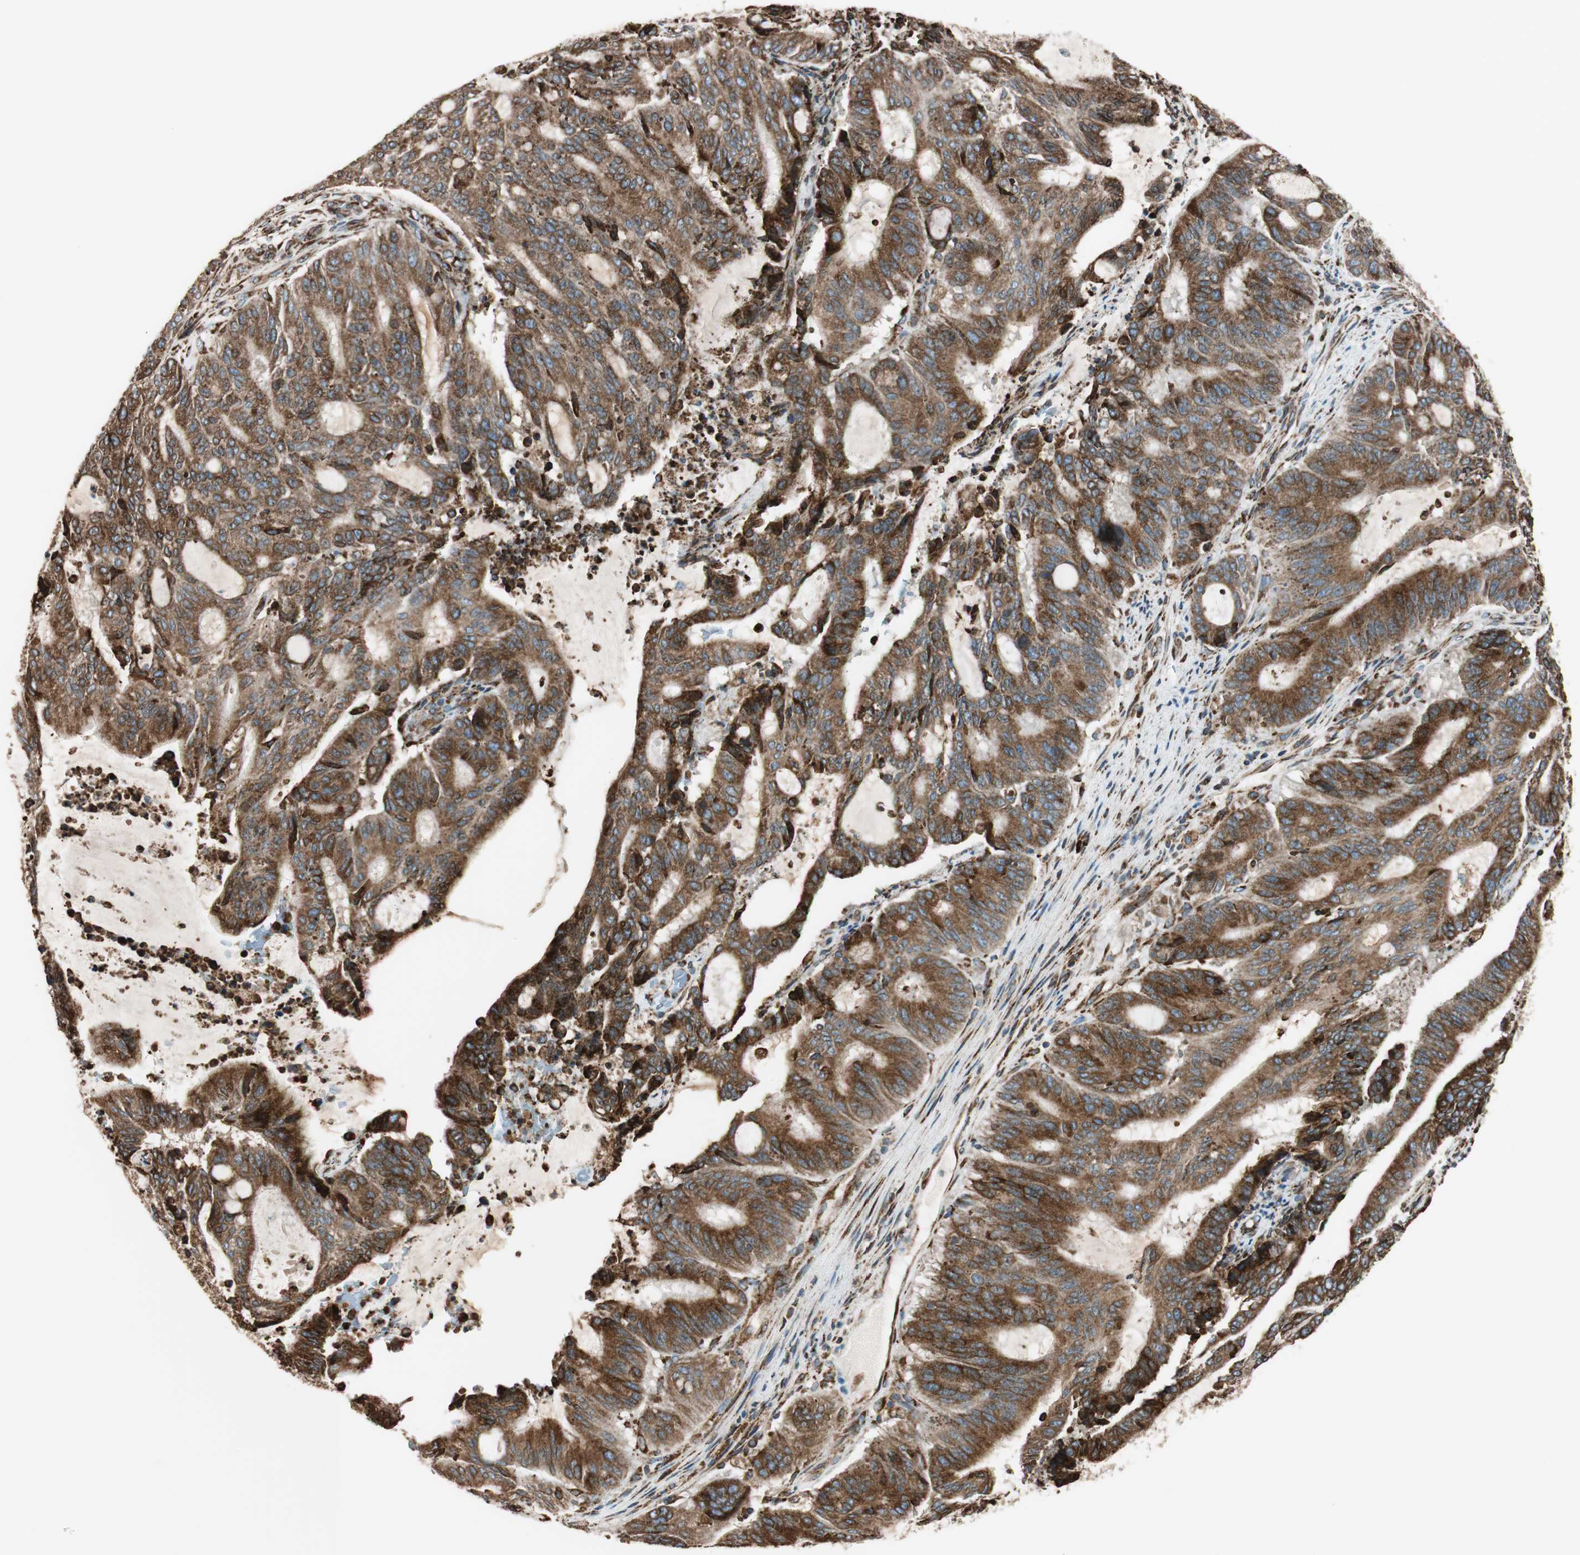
{"staining": {"intensity": "strong", "quantity": ">75%", "location": "cytoplasmic/membranous"}, "tissue": "liver cancer", "cell_type": "Tumor cells", "image_type": "cancer", "snomed": [{"axis": "morphology", "description": "Cholangiocarcinoma"}, {"axis": "topography", "description": "Liver"}], "caption": "IHC (DAB (3,3'-diaminobenzidine)) staining of human liver cancer displays strong cytoplasmic/membranous protein positivity in approximately >75% of tumor cells. The staining was performed using DAB to visualize the protein expression in brown, while the nuclei were stained in blue with hematoxylin (Magnification: 20x).", "gene": "PRKCSH", "patient": {"sex": "female", "age": 73}}